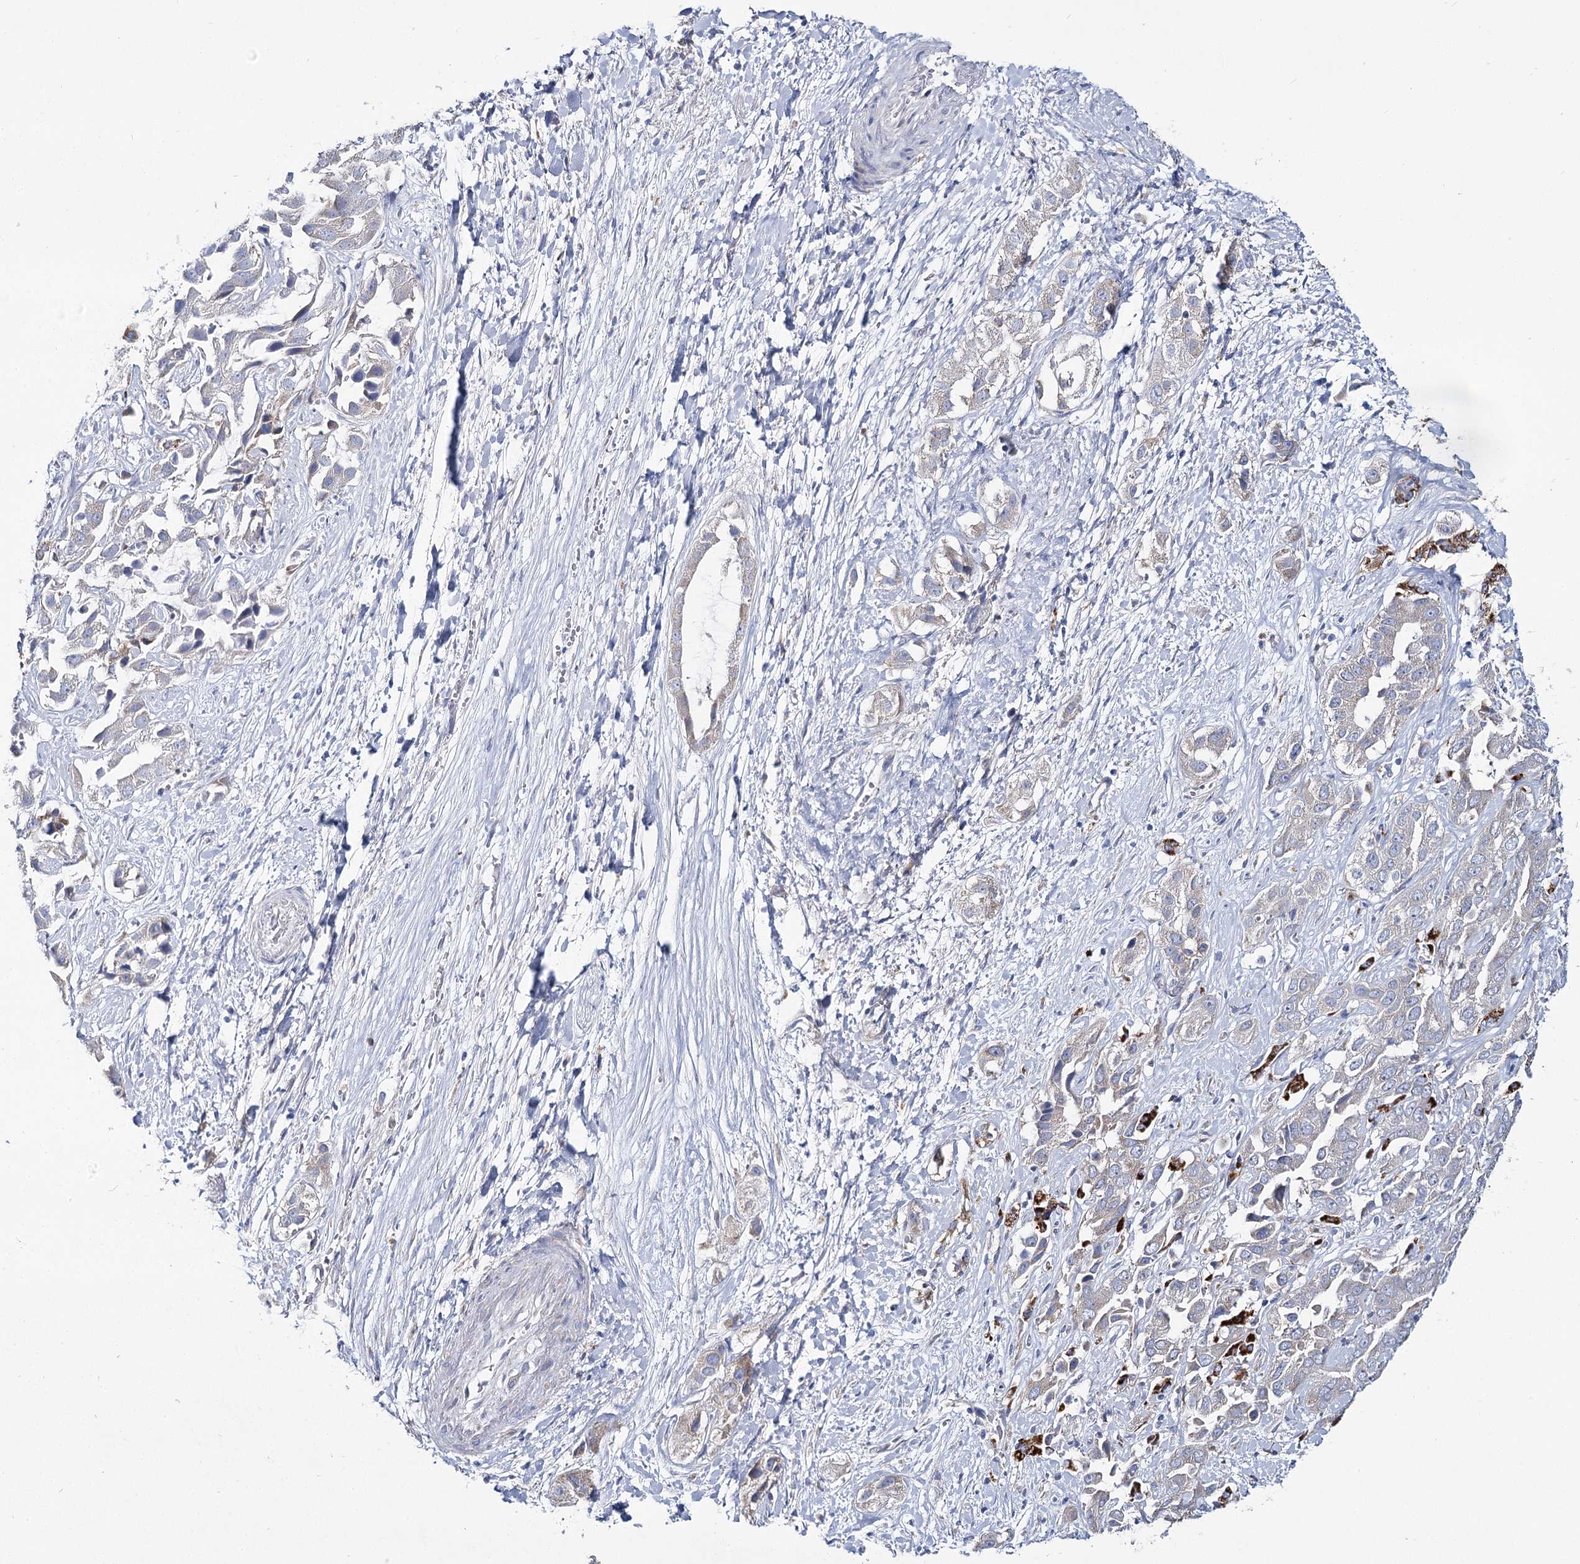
{"staining": {"intensity": "weak", "quantity": "<25%", "location": "cytoplasmic/membranous"}, "tissue": "liver cancer", "cell_type": "Tumor cells", "image_type": "cancer", "snomed": [{"axis": "morphology", "description": "Cholangiocarcinoma"}, {"axis": "topography", "description": "Liver"}], "caption": "A high-resolution photomicrograph shows immunohistochemistry (IHC) staining of cholangiocarcinoma (liver), which demonstrates no significant positivity in tumor cells. (Brightfield microscopy of DAB (3,3'-diaminobenzidine) IHC at high magnification).", "gene": "THUMPD3", "patient": {"sex": "female", "age": 52}}